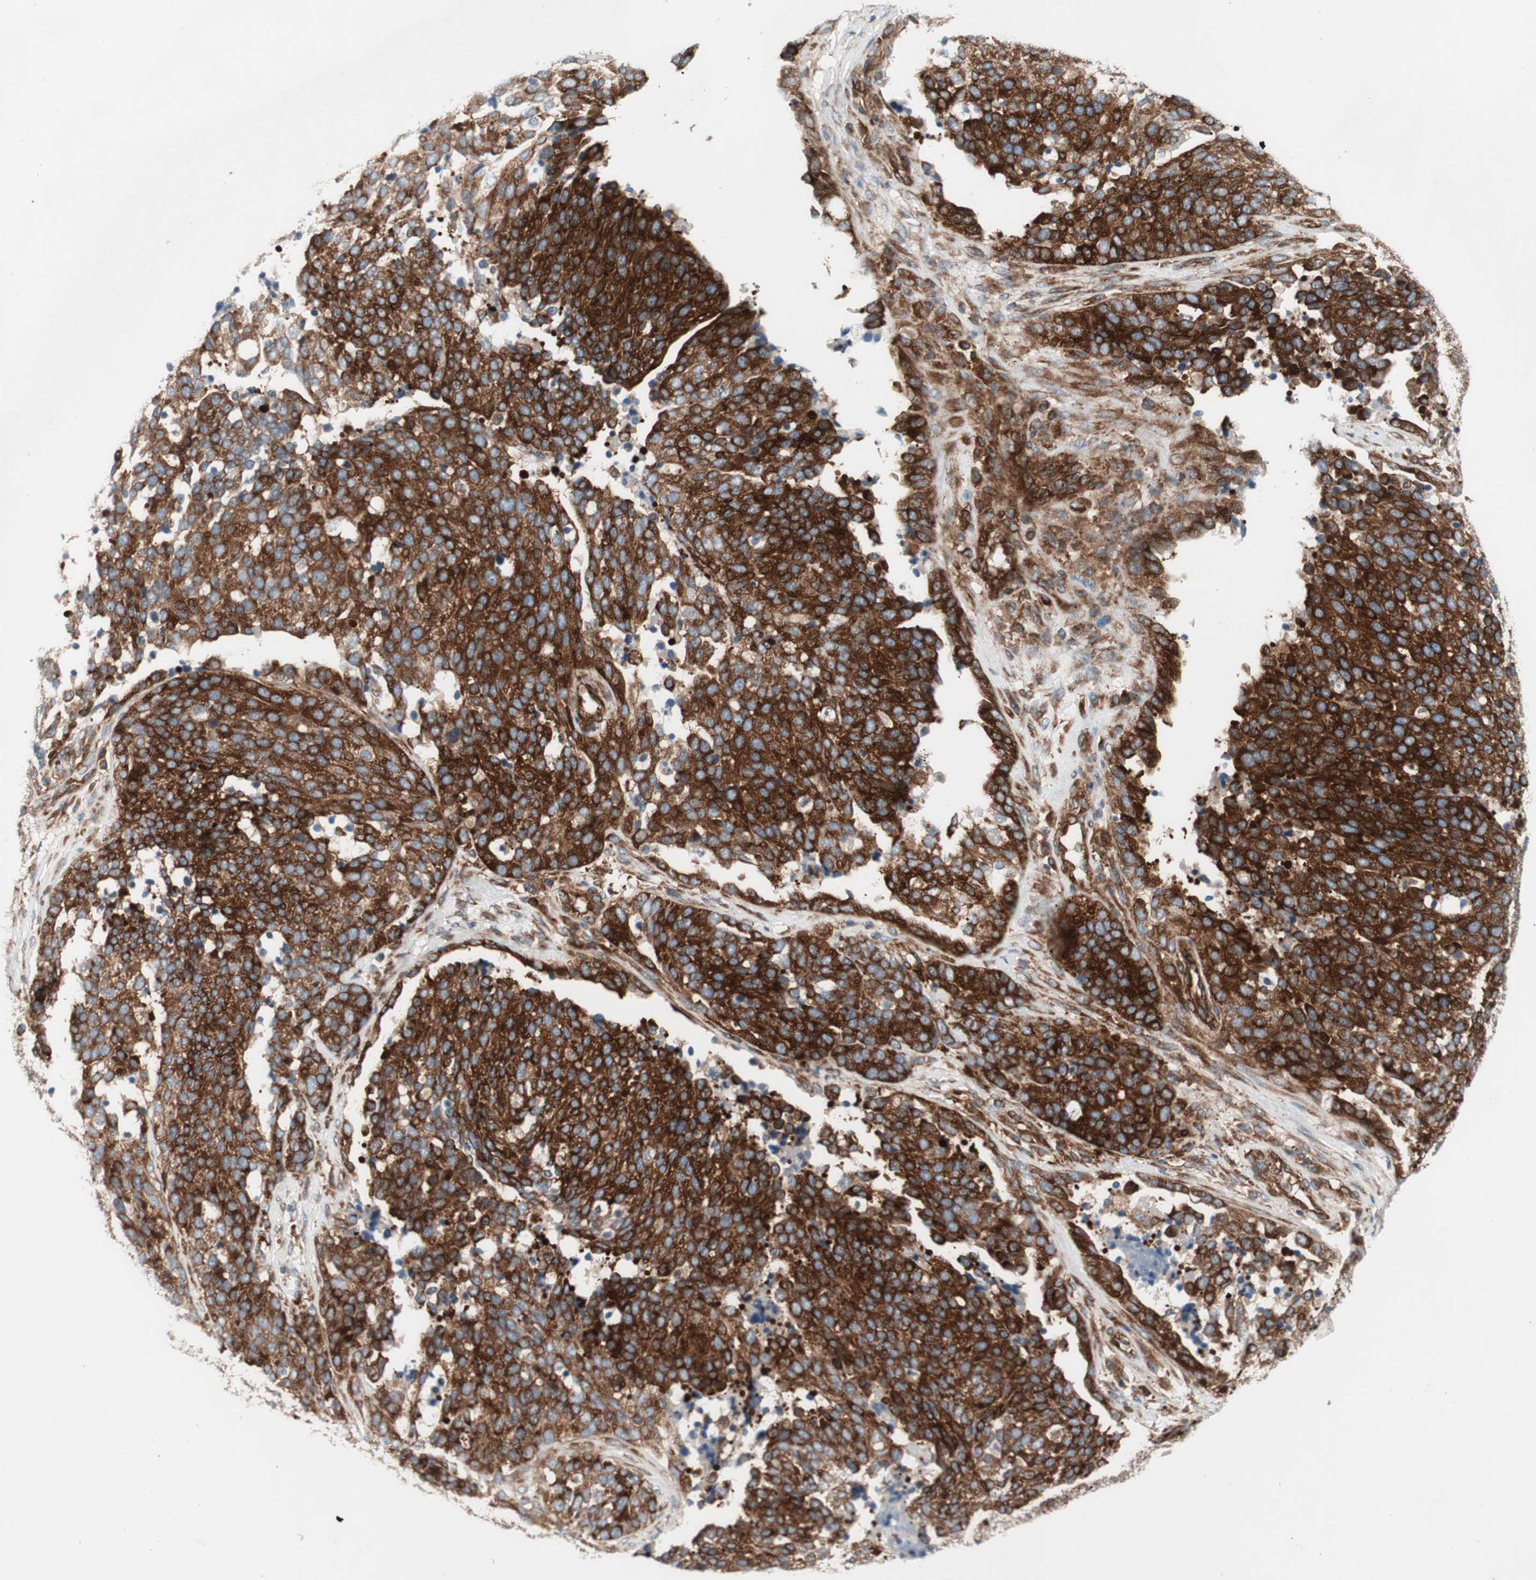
{"staining": {"intensity": "strong", "quantity": ">75%", "location": "cytoplasmic/membranous"}, "tissue": "ovarian cancer", "cell_type": "Tumor cells", "image_type": "cancer", "snomed": [{"axis": "morphology", "description": "Cystadenocarcinoma, serous, NOS"}, {"axis": "topography", "description": "Ovary"}], "caption": "This photomicrograph displays immunohistochemistry staining of ovarian cancer, with high strong cytoplasmic/membranous positivity in about >75% of tumor cells.", "gene": "CCN4", "patient": {"sex": "female", "age": 44}}